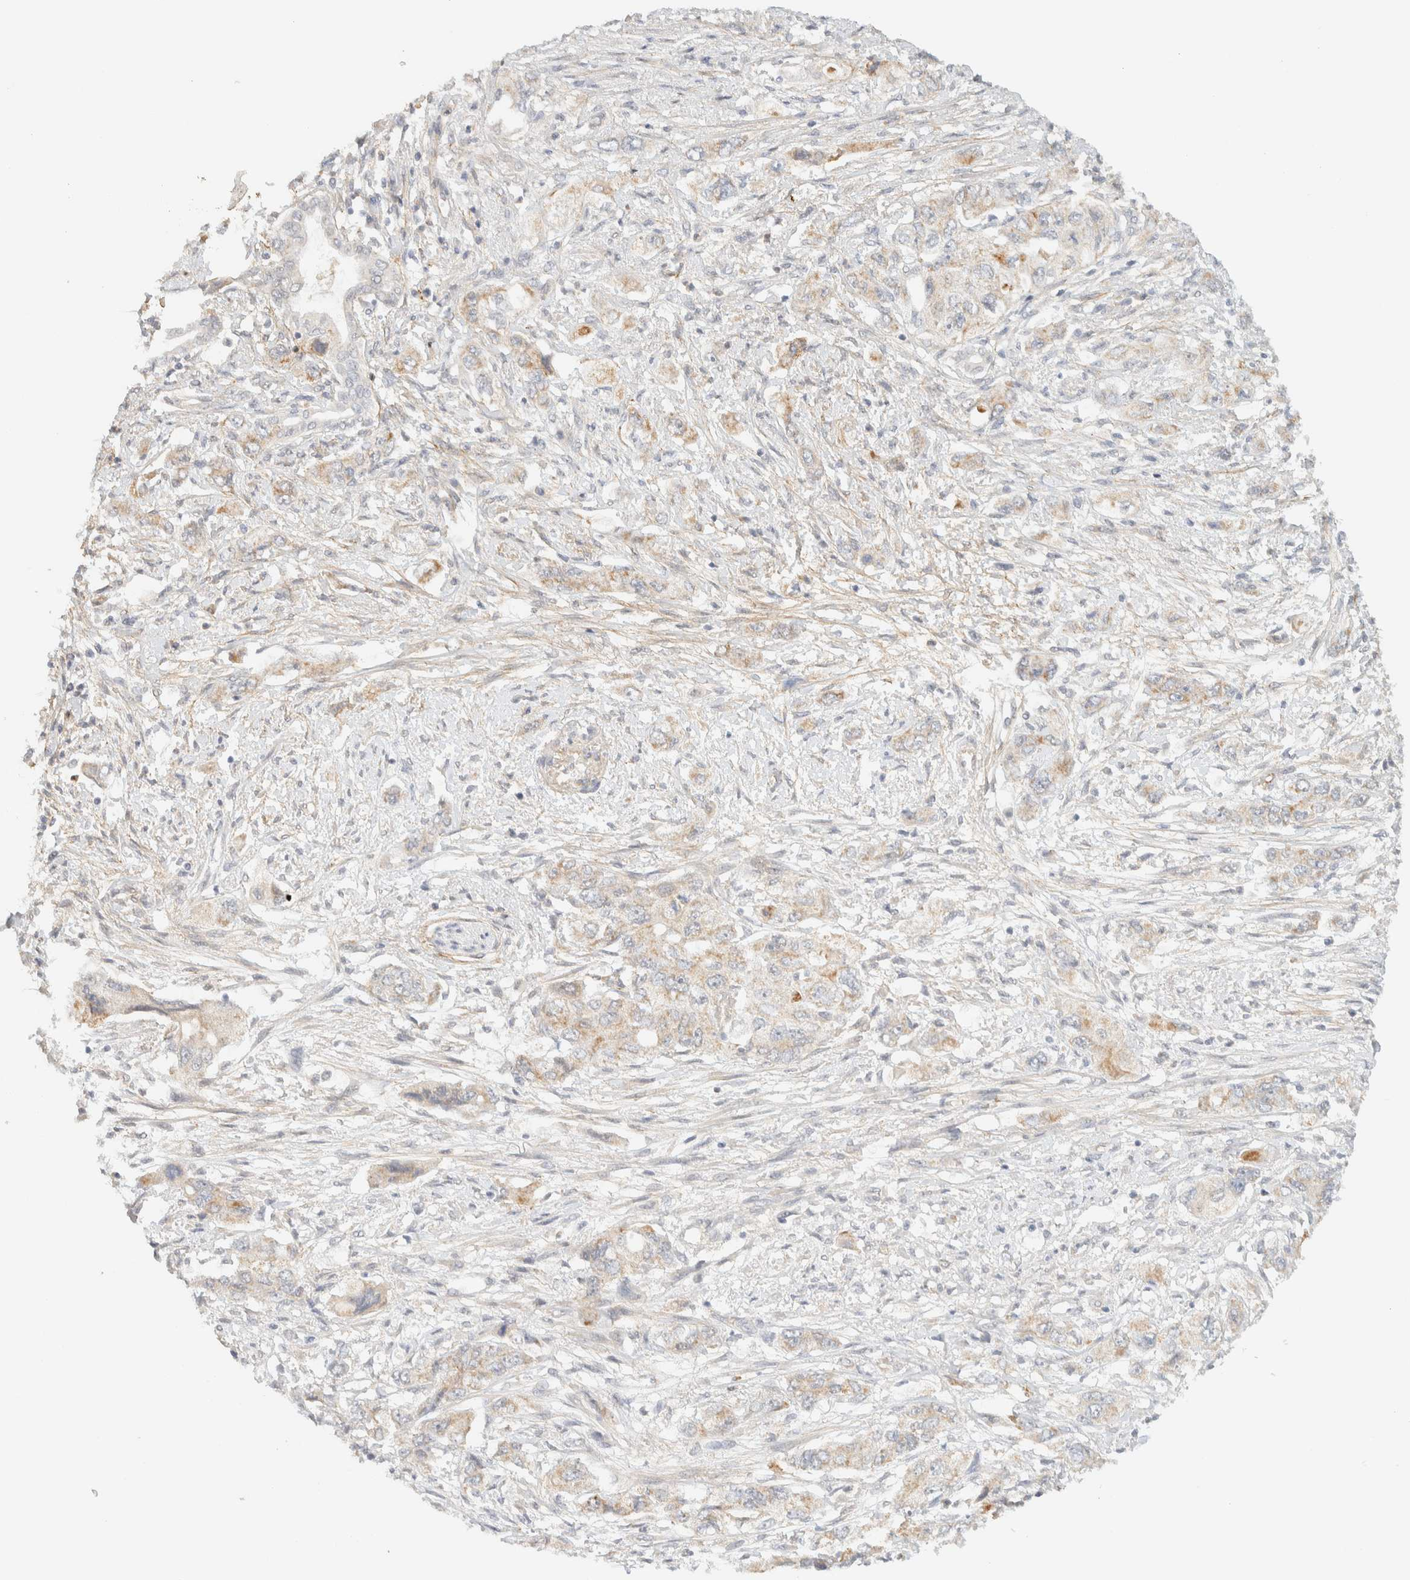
{"staining": {"intensity": "weak", "quantity": "25%-75%", "location": "cytoplasmic/membranous"}, "tissue": "pancreatic cancer", "cell_type": "Tumor cells", "image_type": "cancer", "snomed": [{"axis": "morphology", "description": "Adenocarcinoma, NOS"}, {"axis": "topography", "description": "Pancreas"}], "caption": "Pancreatic adenocarcinoma was stained to show a protein in brown. There is low levels of weak cytoplasmic/membranous staining in about 25%-75% of tumor cells.", "gene": "TNK1", "patient": {"sex": "female", "age": 73}}